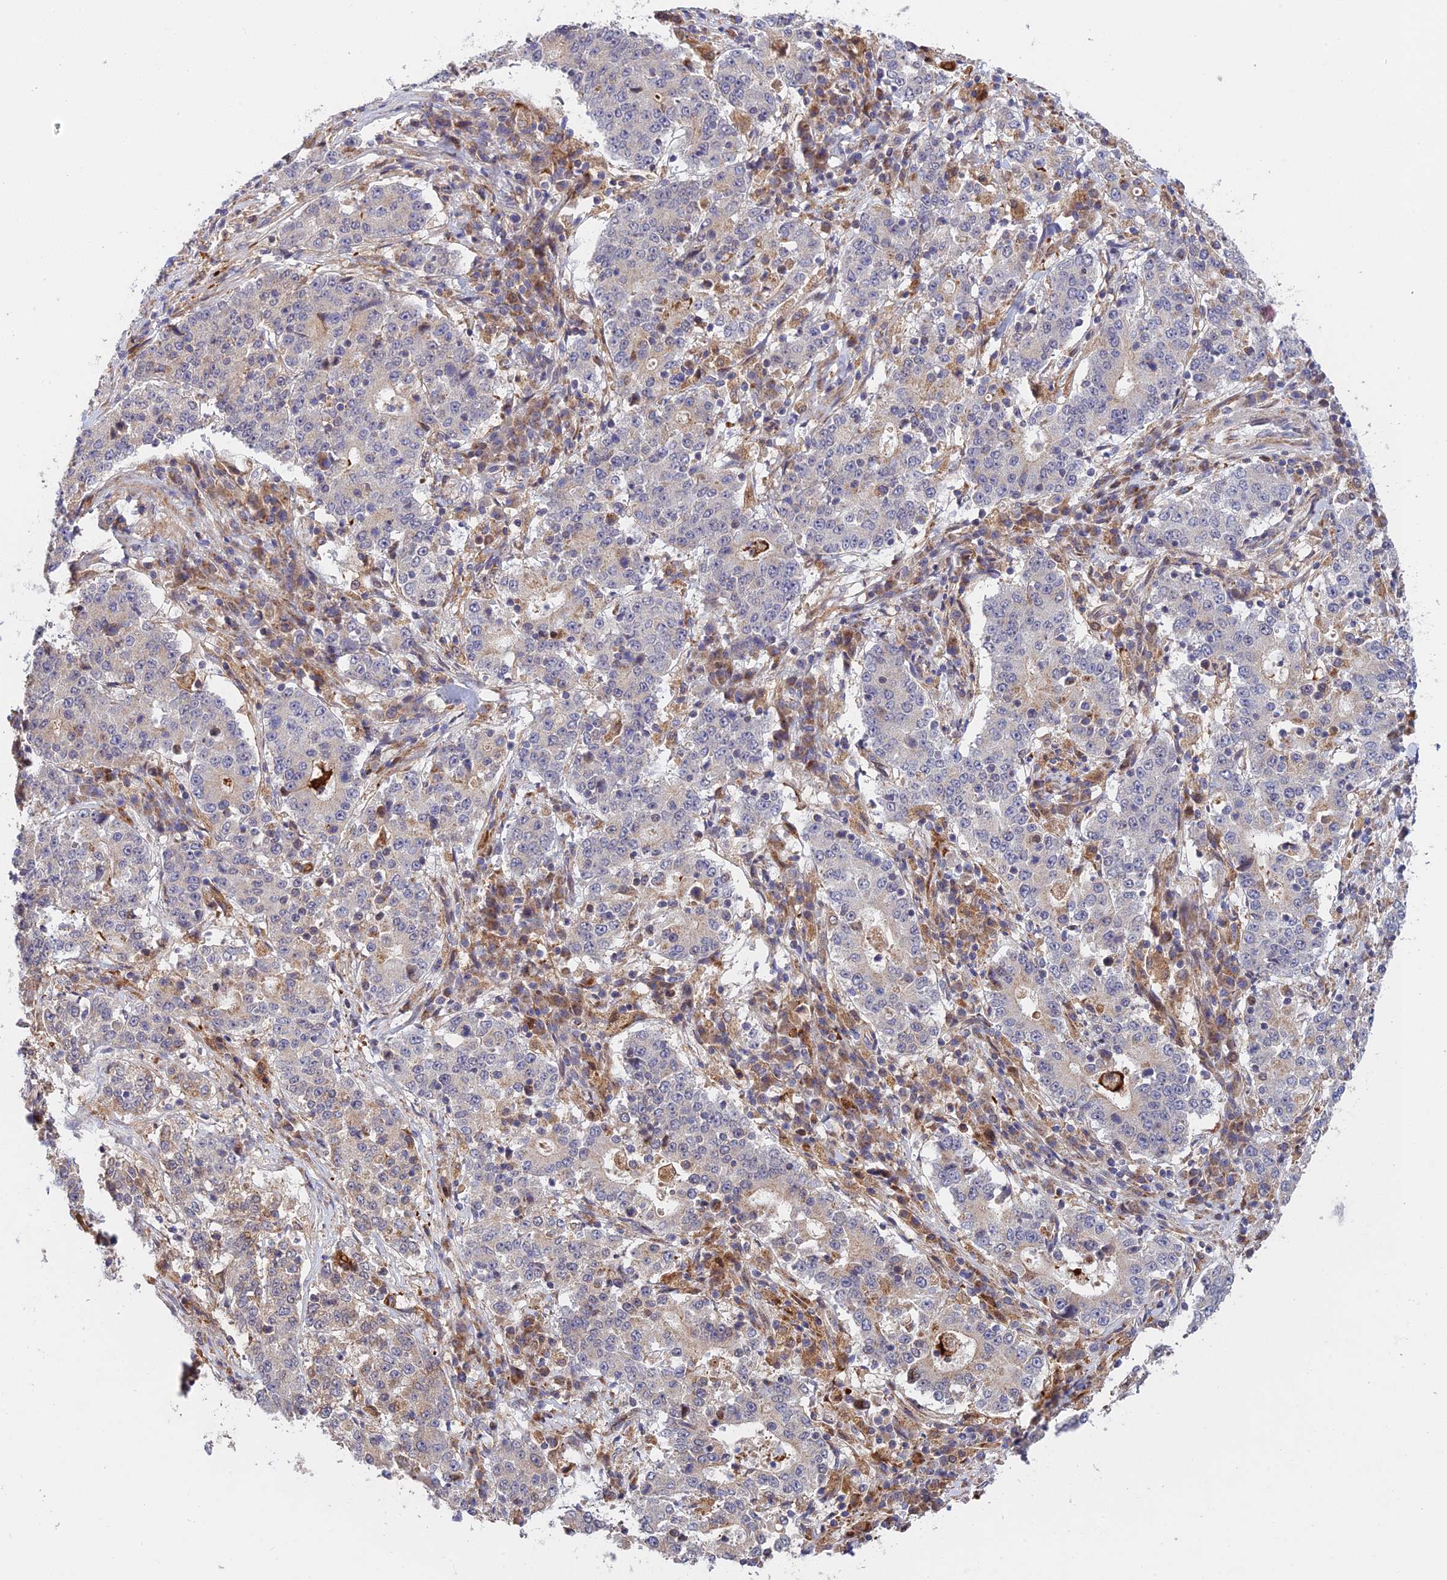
{"staining": {"intensity": "negative", "quantity": "none", "location": "none"}, "tissue": "stomach cancer", "cell_type": "Tumor cells", "image_type": "cancer", "snomed": [{"axis": "morphology", "description": "Adenocarcinoma, NOS"}, {"axis": "topography", "description": "Stomach"}], "caption": "The immunohistochemistry (IHC) photomicrograph has no significant positivity in tumor cells of stomach cancer tissue.", "gene": "FUOM", "patient": {"sex": "male", "age": 59}}